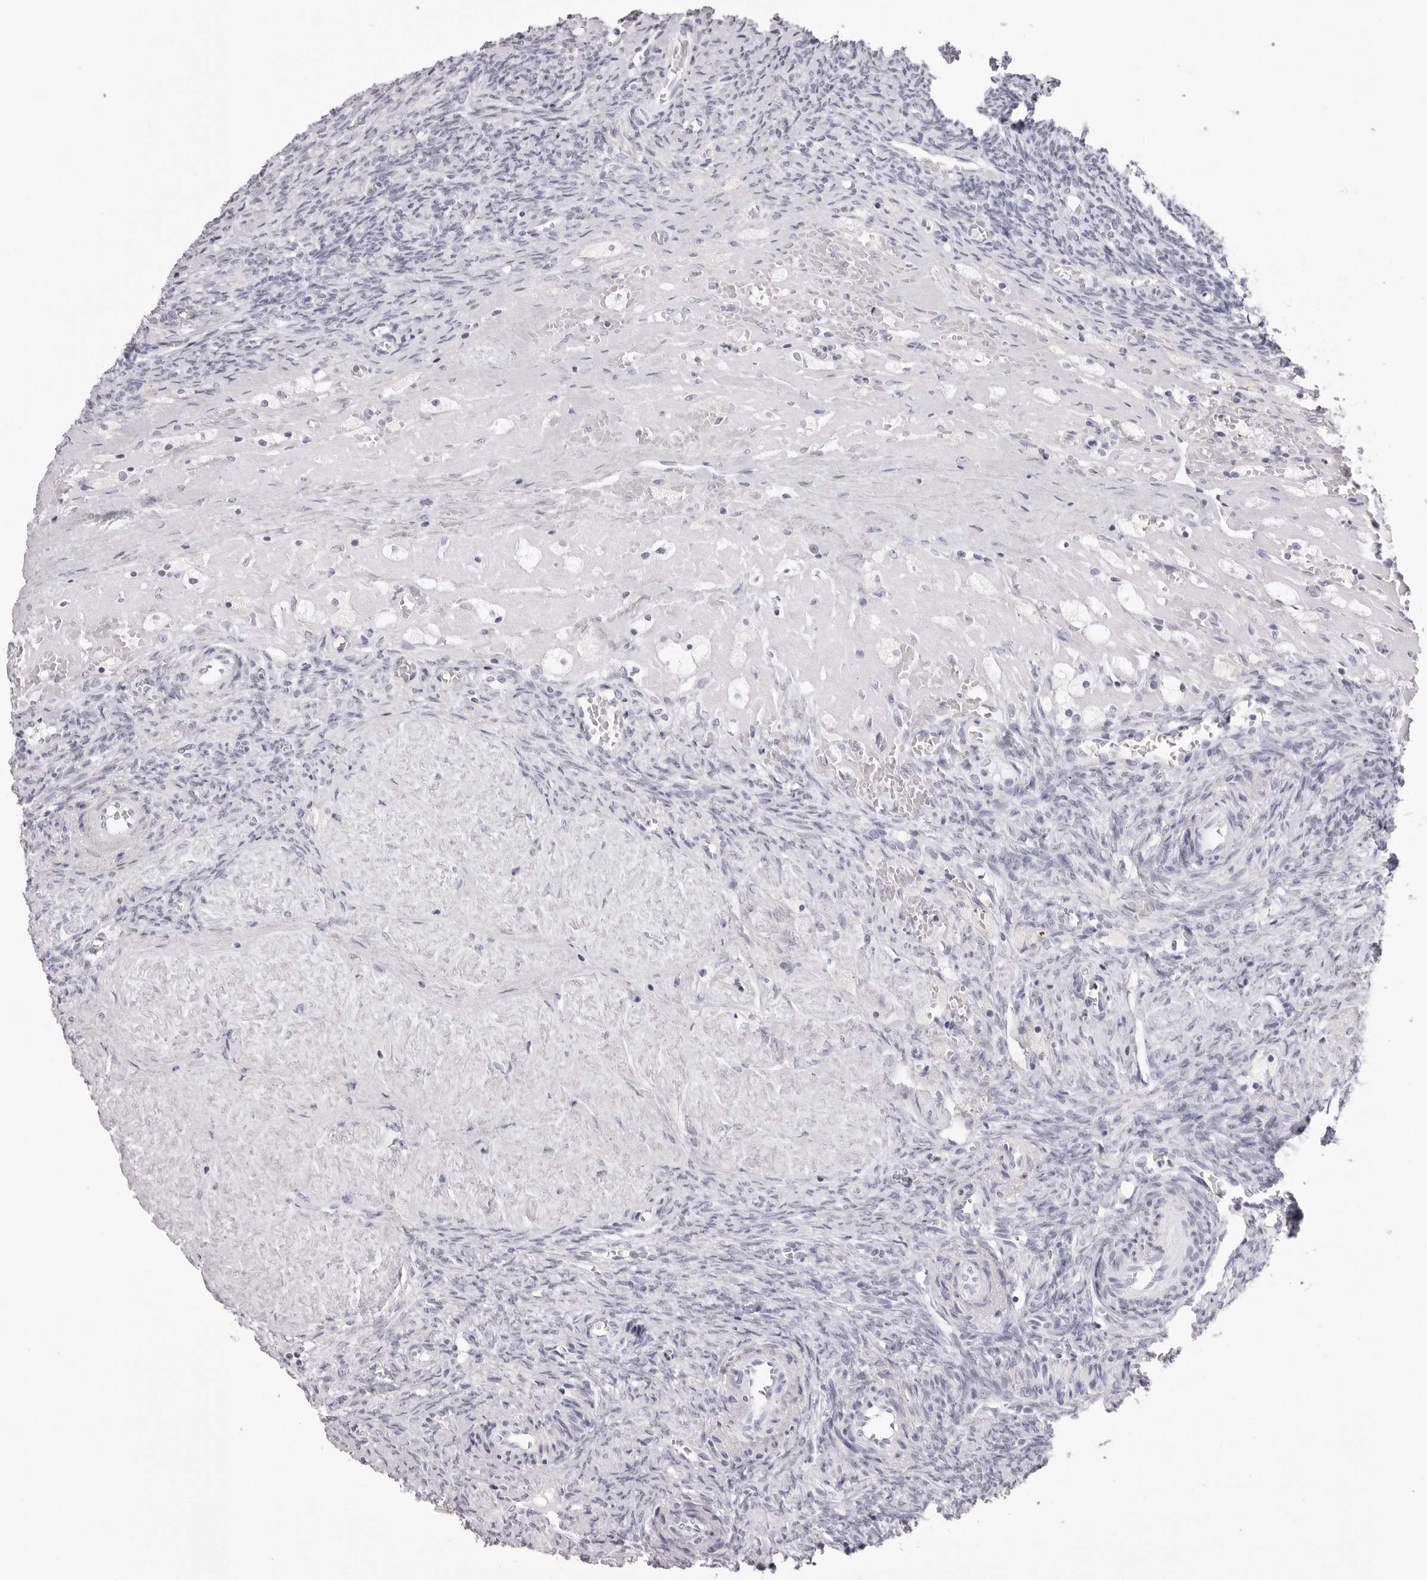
{"staining": {"intensity": "negative", "quantity": "none", "location": "none"}, "tissue": "ovary", "cell_type": "Follicle cells", "image_type": "normal", "snomed": [{"axis": "morphology", "description": "Normal tissue, NOS"}, {"axis": "topography", "description": "Ovary"}], "caption": "An immunohistochemistry image of normal ovary is shown. There is no staining in follicle cells of ovary. The staining is performed using DAB brown chromogen with nuclei counter-stained in using hematoxylin.", "gene": "RHO", "patient": {"sex": "female", "age": 41}}